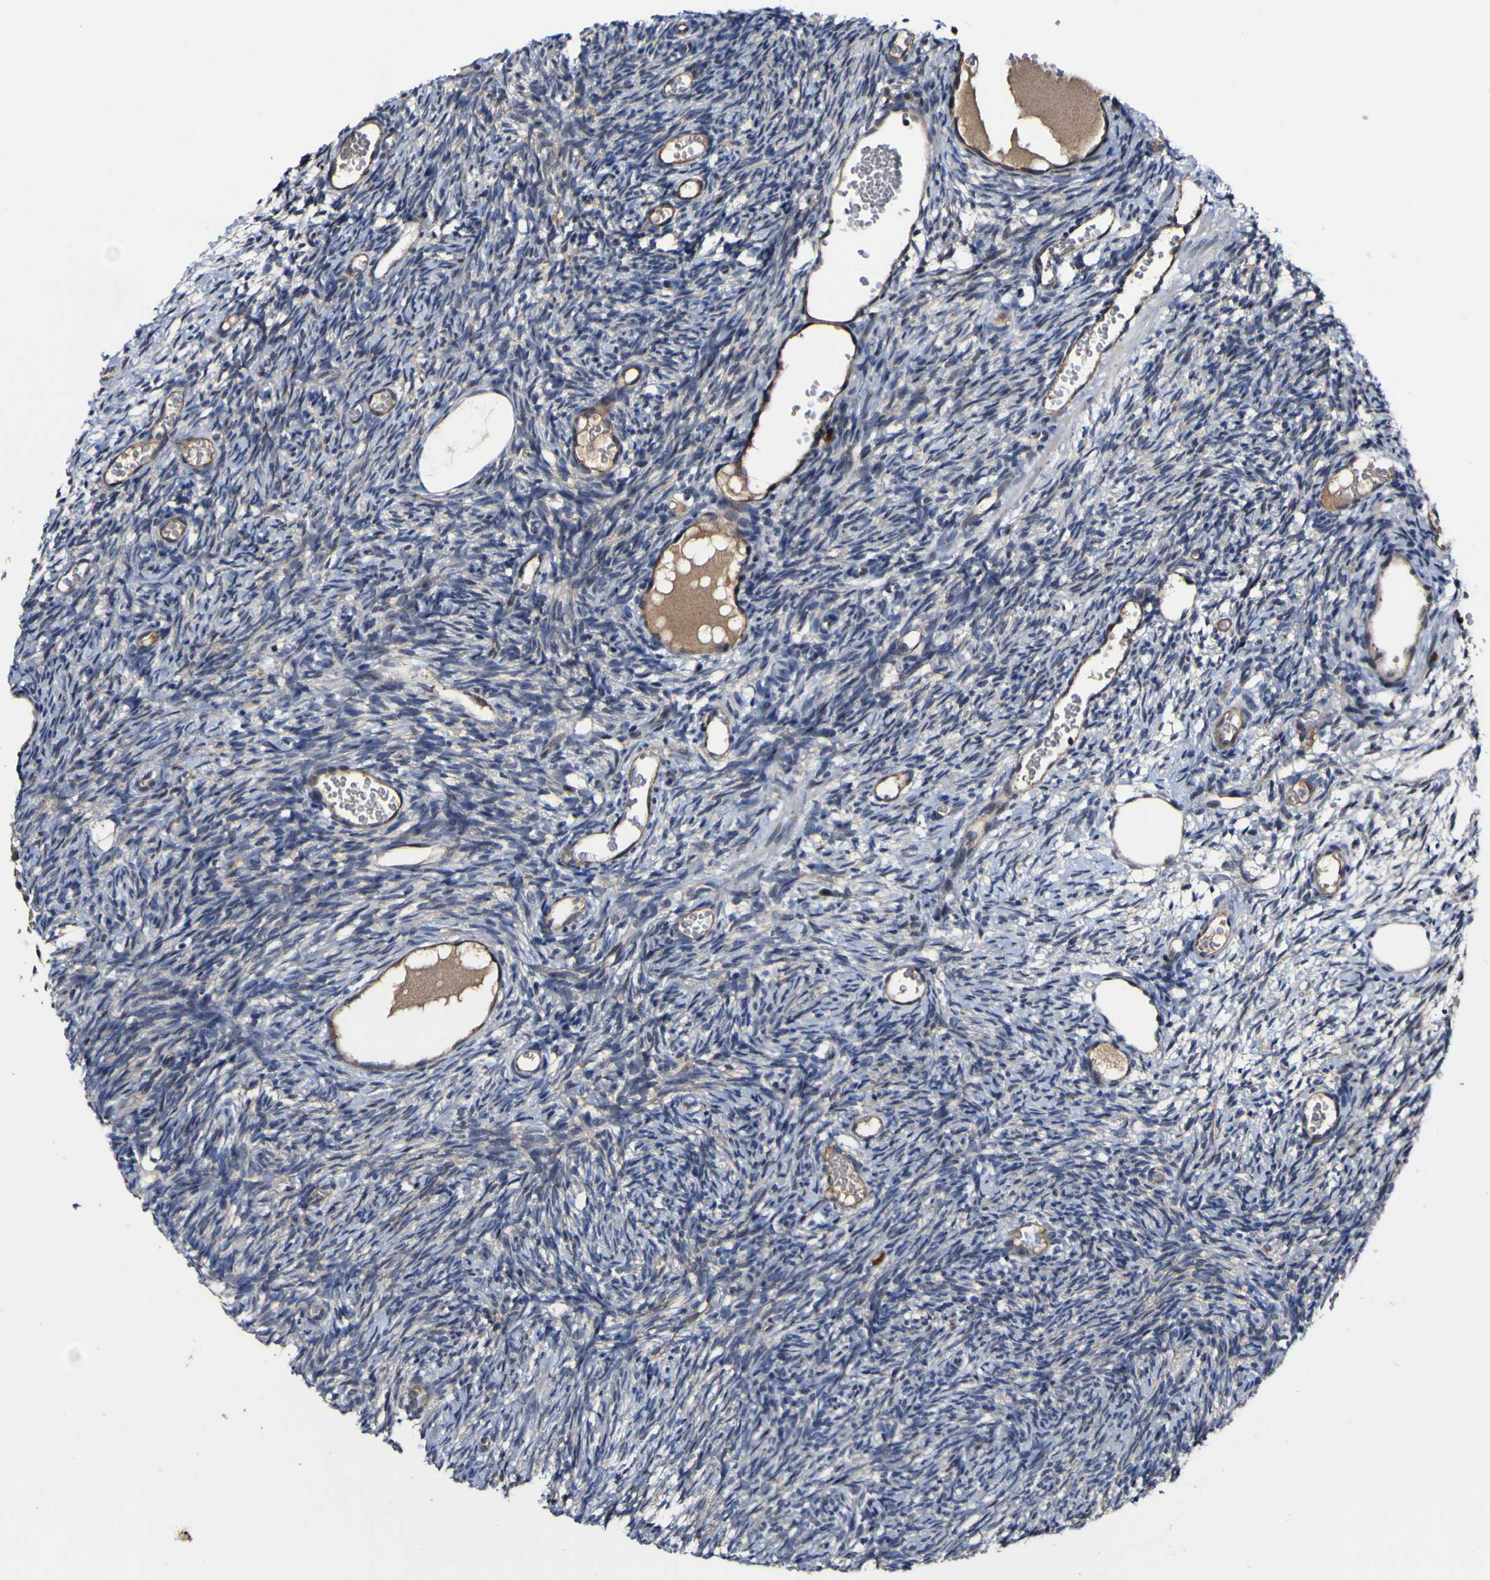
{"staining": {"intensity": "negative", "quantity": "none", "location": "none"}, "tissue": "ovary", "cell_type": "Ovarian stroma cells", "image_type": "normal", "snomed": [{"axis": "morphology", "description": "Normal tissue, NOS"}, {"axis": "topography", "description": "Ovary"}], "caption": "This is a image of immunohistochemistry staining of normal ovary, which shows no expression in ovarian stroma cells.", "gene": "CCL2", "patient": {"sex": "female", "age": 35}}